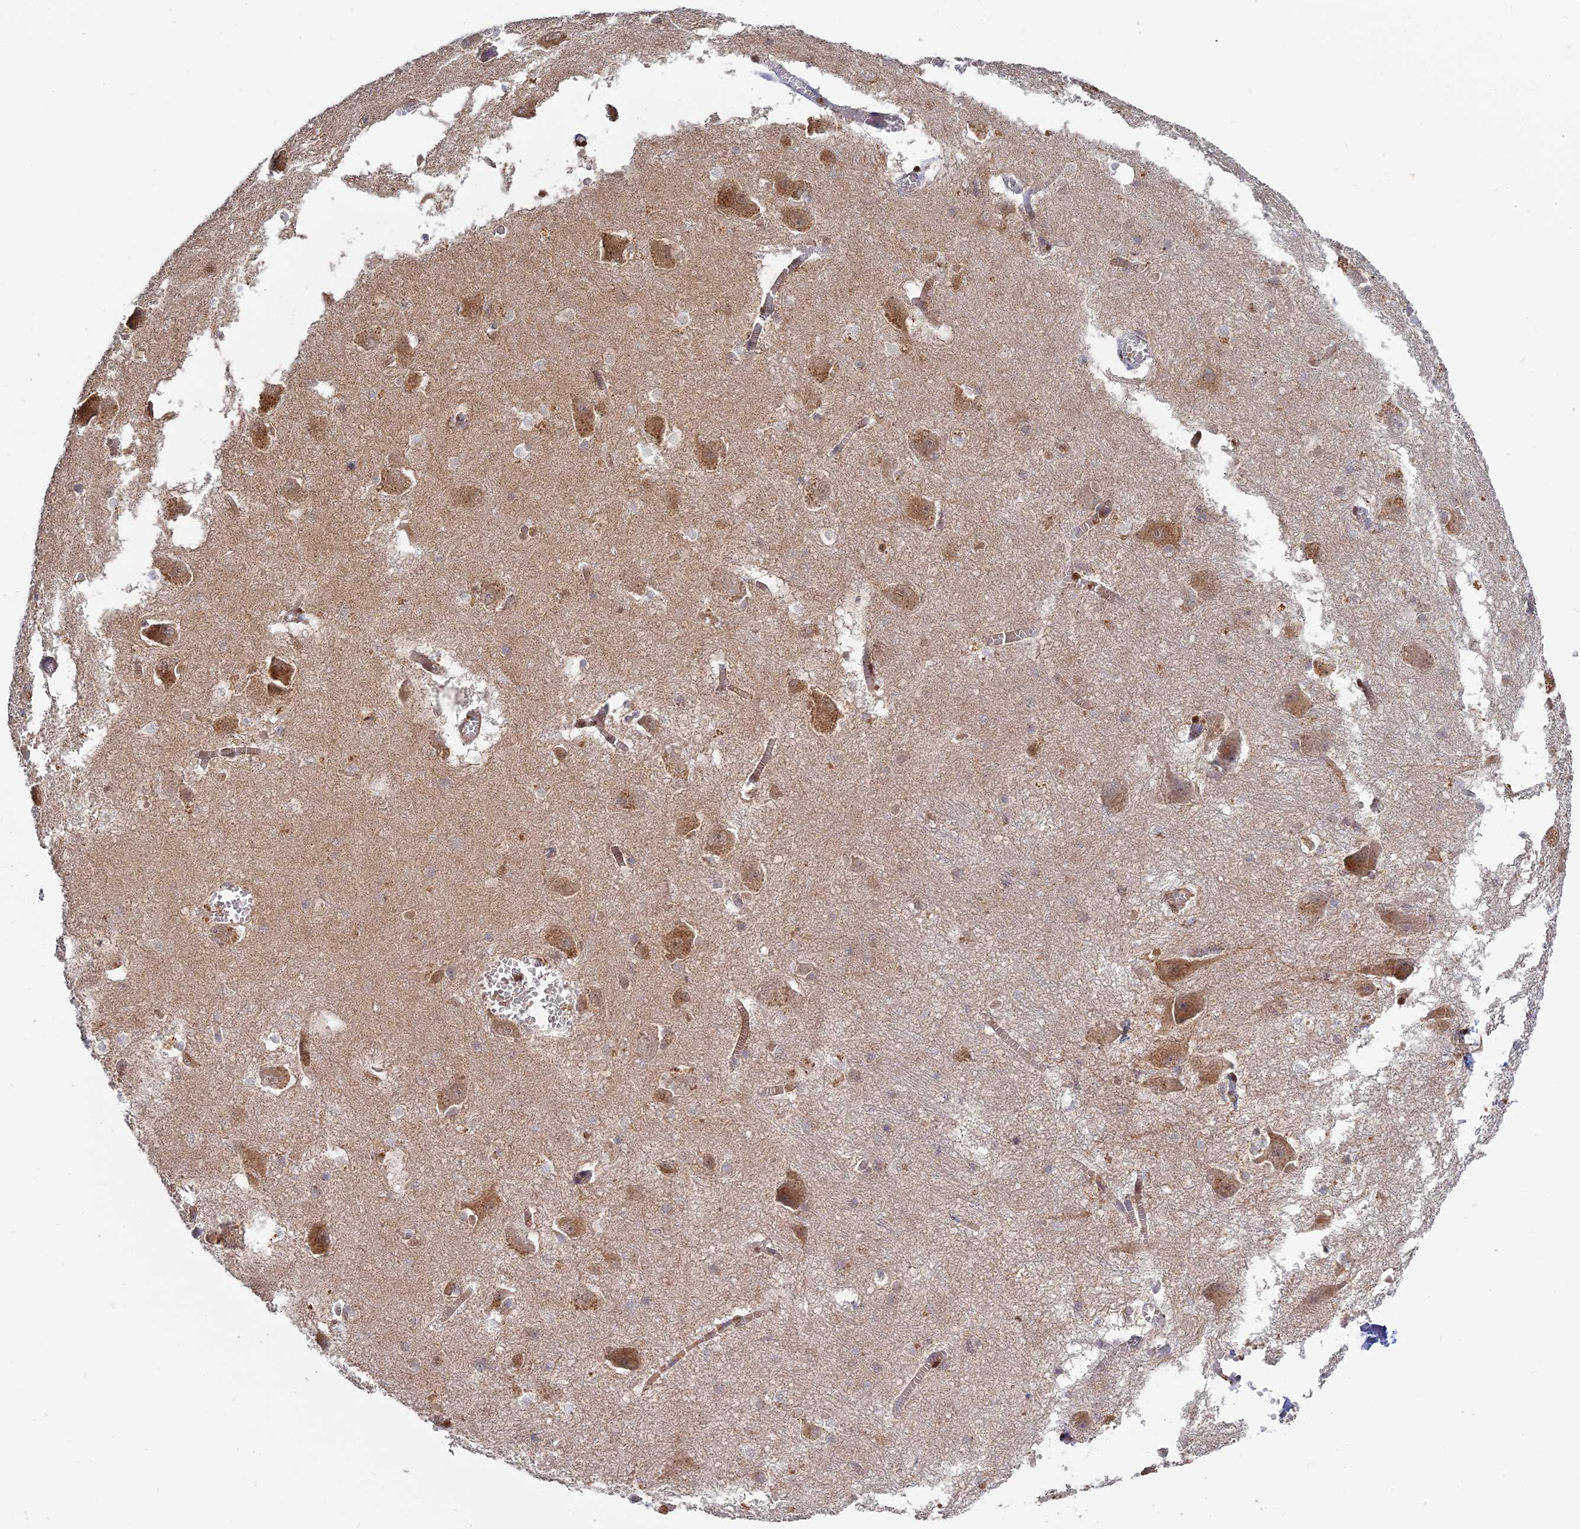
{"staining": {"intensity": "moderate", "quantity": "<25%", "location": "cytoplasmic/membranous,nuclear"}, "tissue": "caudate", "cell_type": "Glial cells", "image_type": "normal", "snomed": [{"axis": "morphology", "description": "Normal tissue, NOS"}, {"axis": "topography", "description": "Lateral ventricle wall"}], "caption": "Caudate stained with a brown dye reveals moderate cytoplasmic/membranous,nuclear positive positivity in approximately <25% of glial cells.", "gene": "PKIG", "patient": {"sex": "male", "age": 37}}